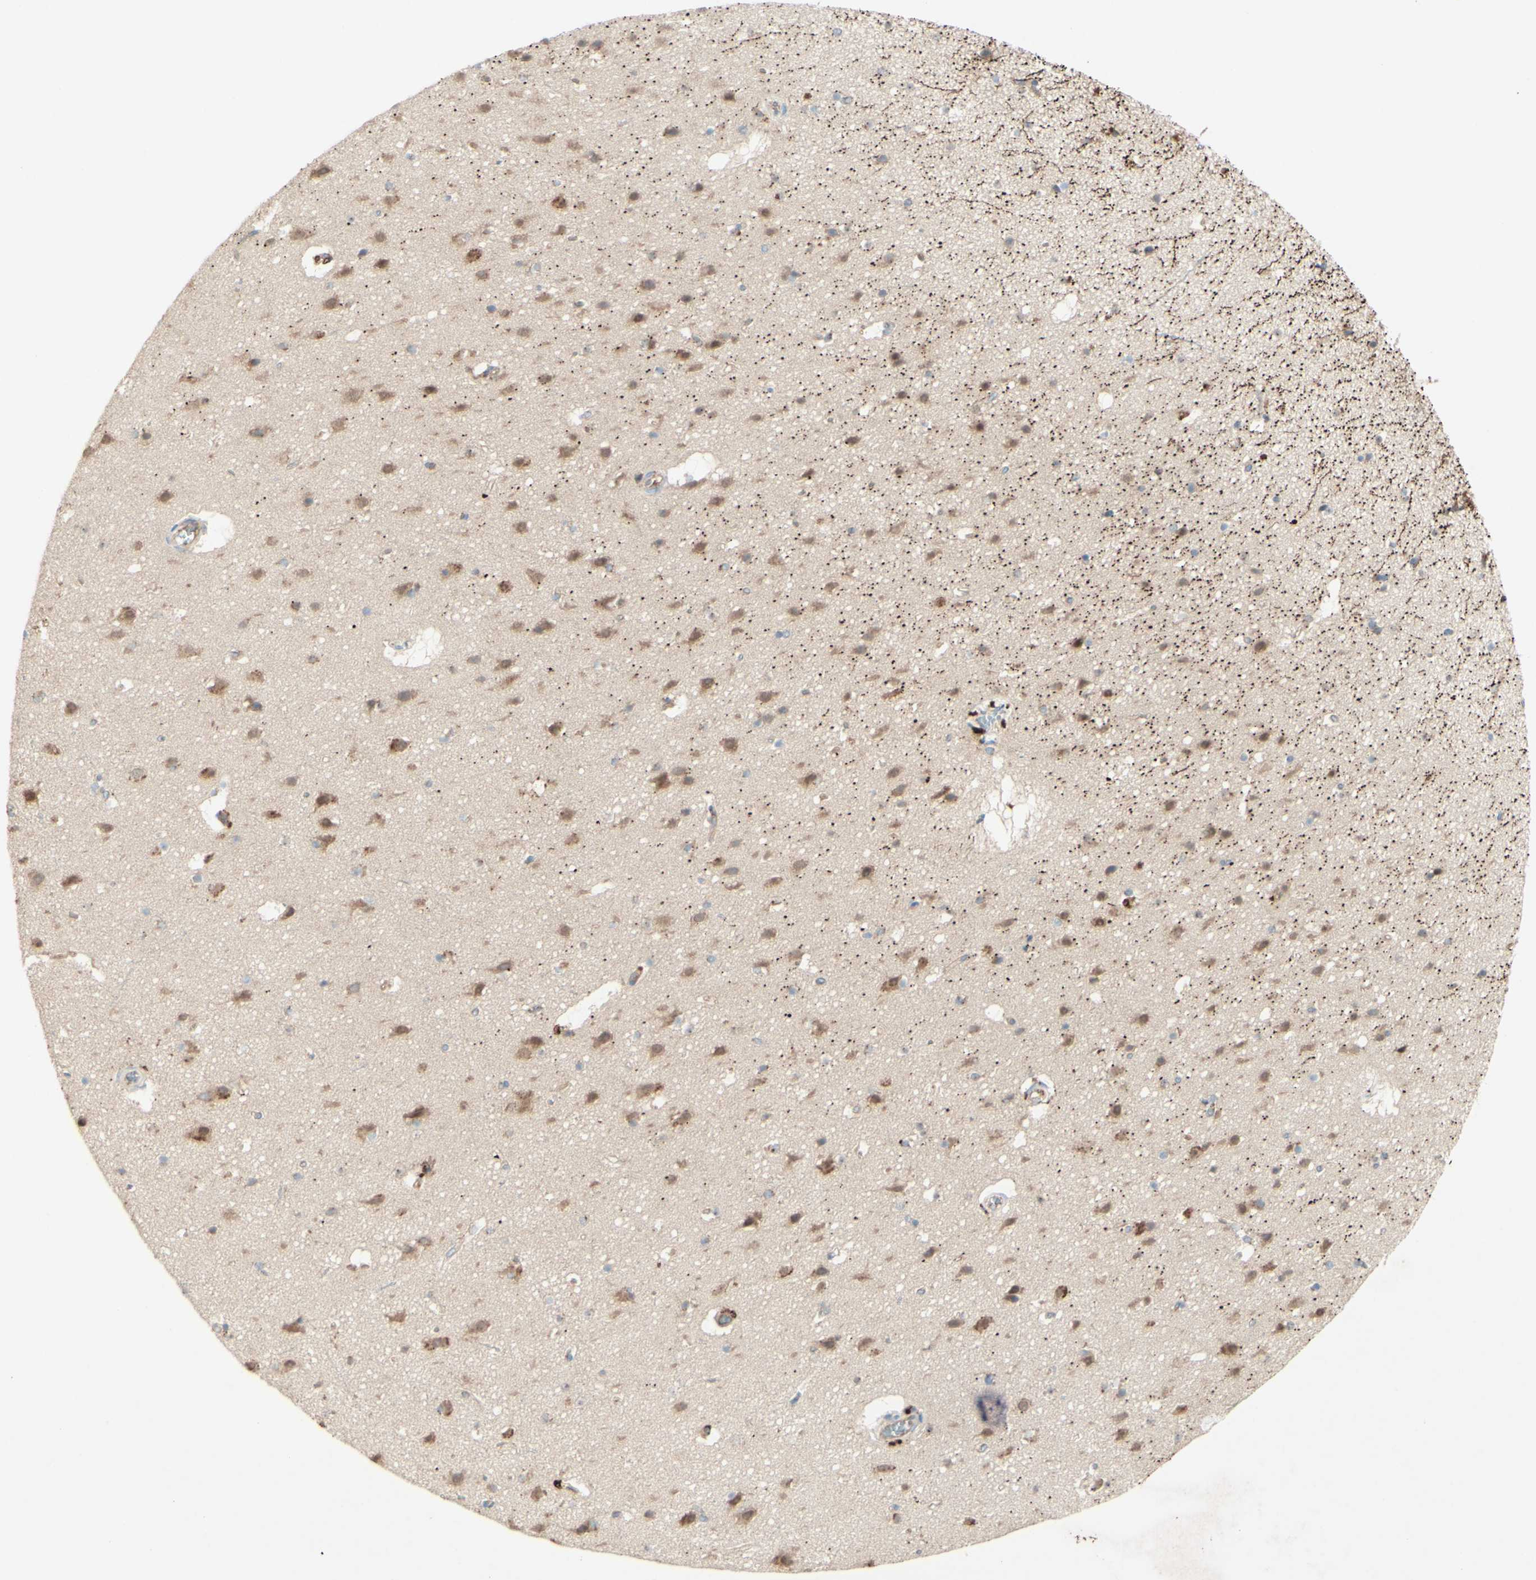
{"staining": {"intensity": "weak", "quantity": "<25%", "location": "cytoplasmic/membranous"}, "tissue": "cerebral cortex", "cell_type": "Endothelial cells", "image_type": "normal", "snomed": [{"axis": "morphology", "description": "Normal tissue, NOS"}, {"axis": "topography", "description": "Cerebral cortex"}], "caption": "IHC image of normal cerebral cortex stained for a protein (brown), which shows no expression in endothelial cells.", "gene": "MTM1", "patient": {"sex": "male", "age": 45}}